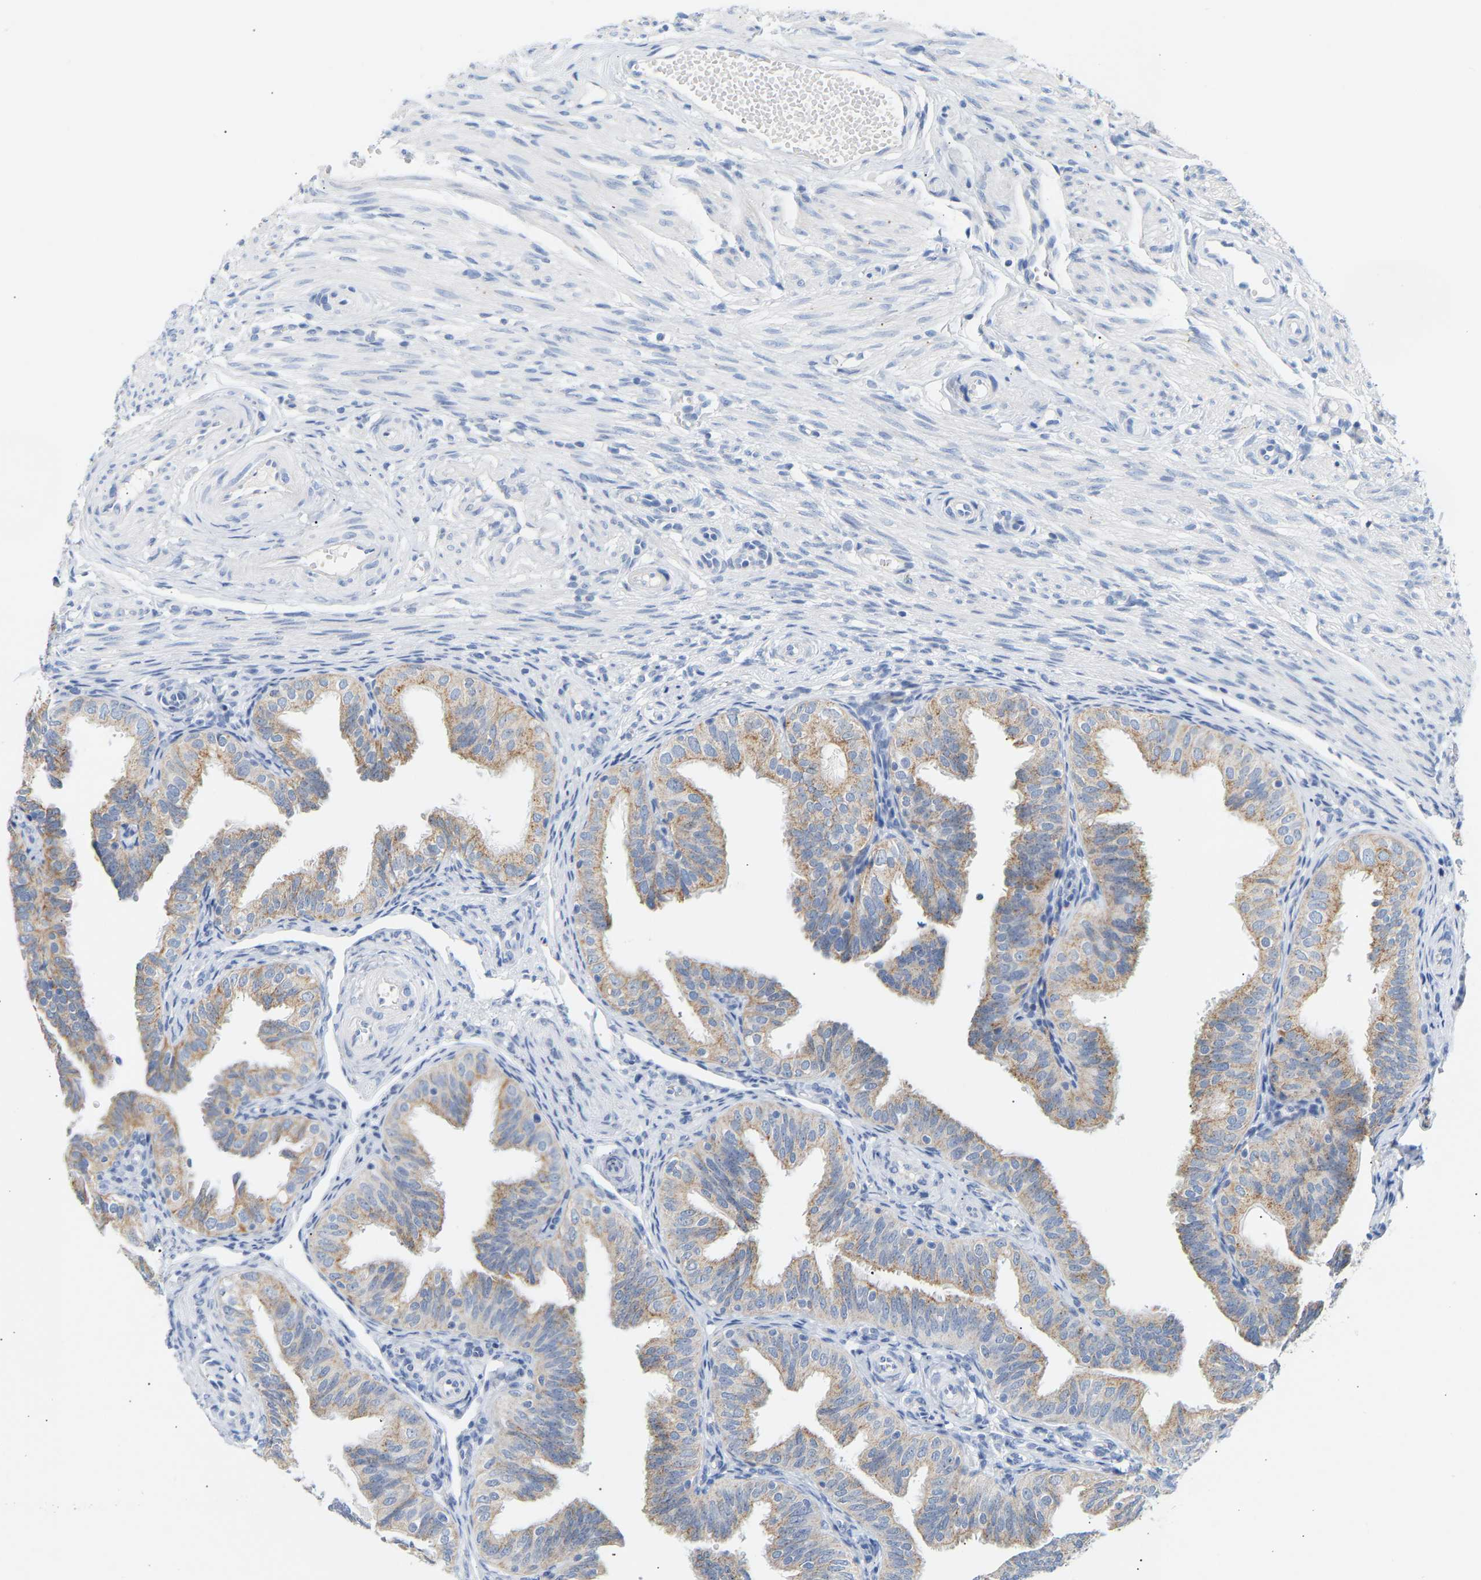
{"staining": {"intensity": "moderate", "quantity": "25%-75%", "location": "cytoplasmic/membranous"}, "tissue": "fallopian tube", "cell_type": "Glandular cells", "image_type": "normal", "snomed": [{"axis": "morphology", "description": "Normal tissue, NOS"}, {"axis": "topography", "description": "Fallopian tube"}], "caption": "Immunohistochemical staining of unremarkable human fallopian tube shows medium levels of moderate cytoplasmic/membranous positivity in about 25%-75% of glandular cells. The protein of interest is stained brown, and the nuclei are stained in blue (DAB IHC with brightfield microscopy, high magnification).", "gene": "PEX1", "patient": {"sex": "female", "age": 35}}